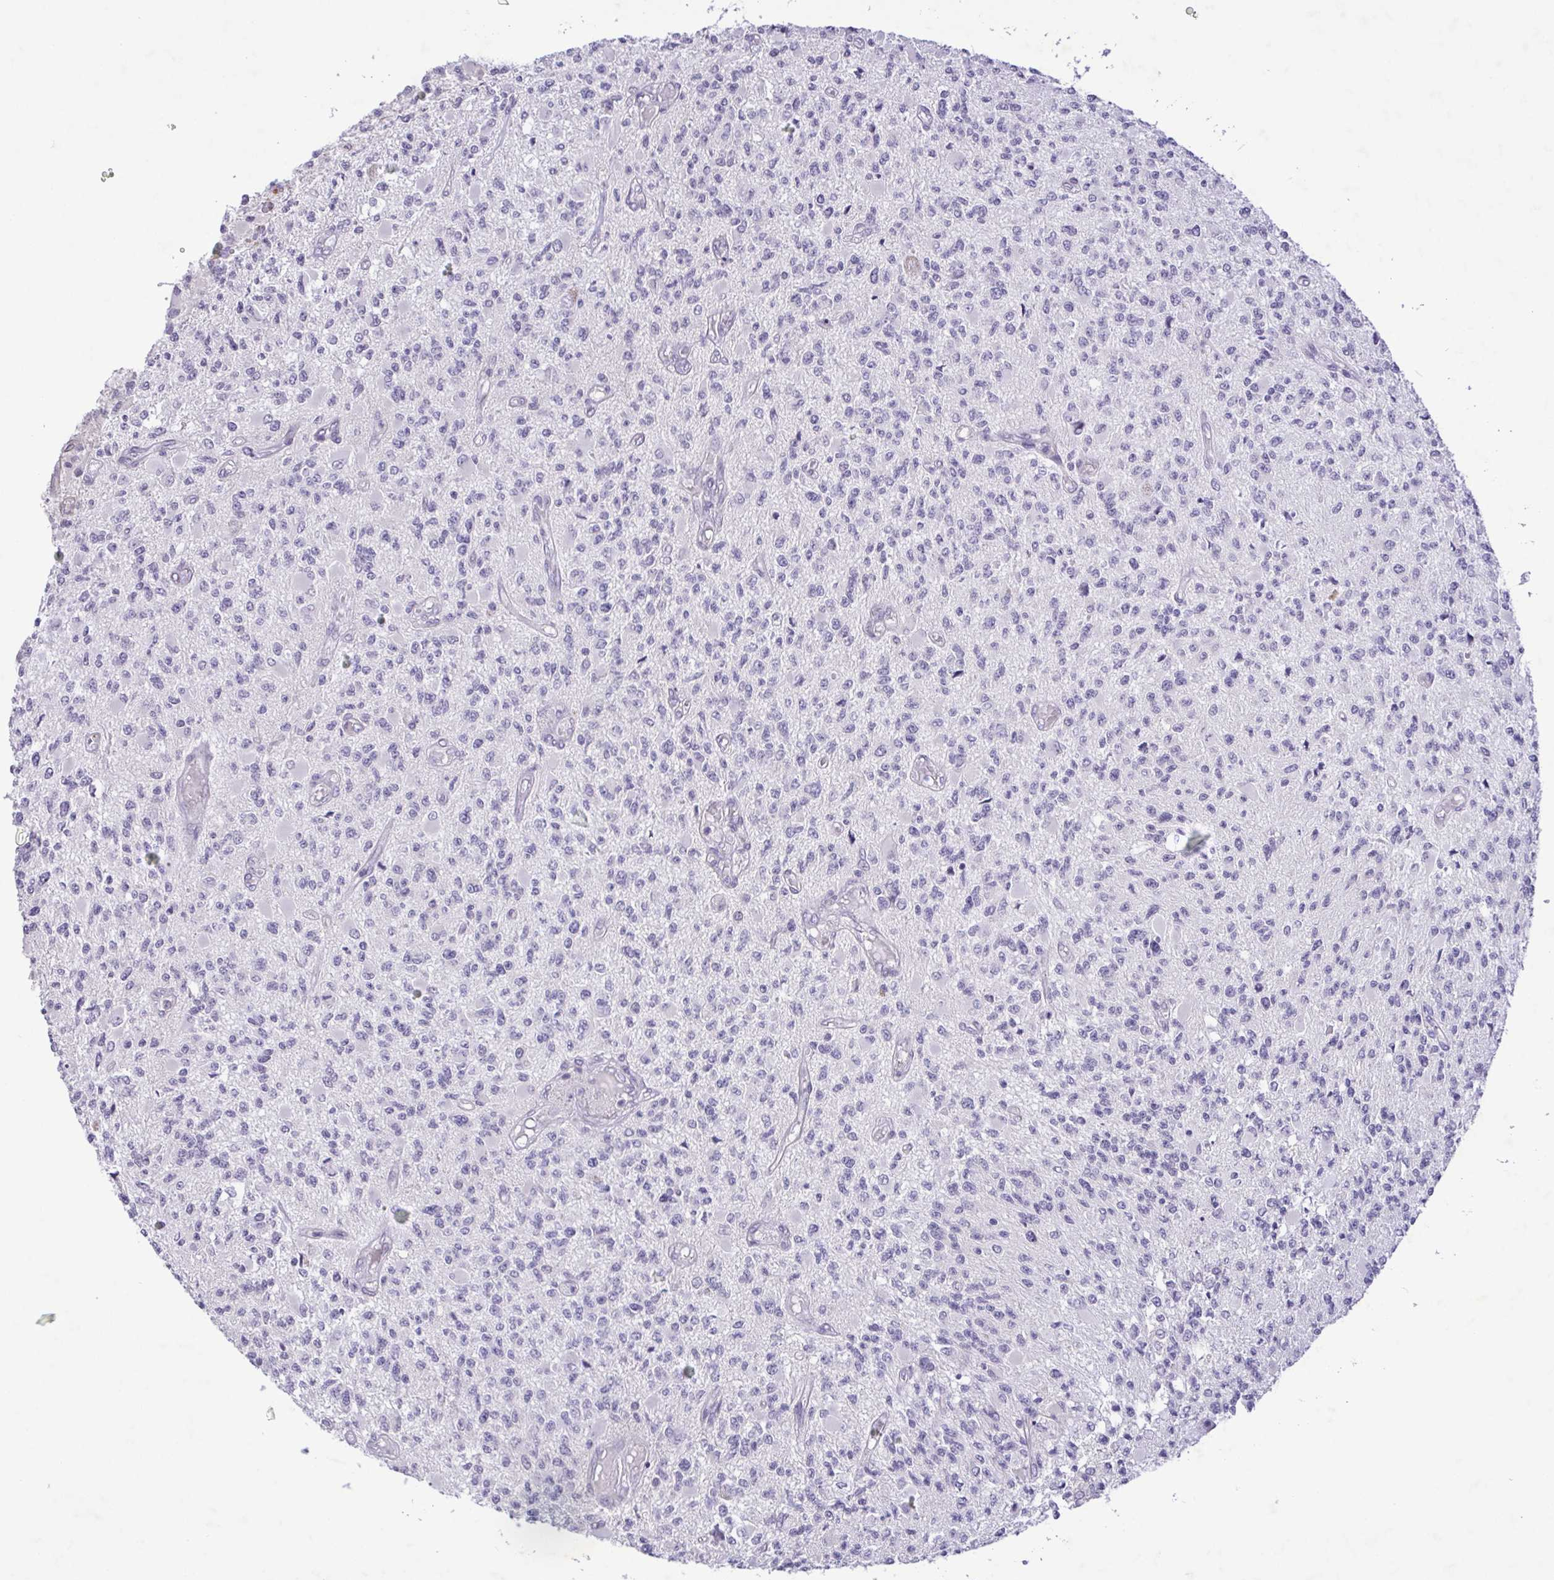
{"staining": {"intensity": "negative", "quantity": "none", "location": "none"}, "tissue": "glioma", "cell_type": "Tumor cells", "image_type": "cancer", "snomed": [{"axis": "morphology", "description": "Glioma, malignant, High grade"}, {"axis": "topography", "description": "Brain"}], "caption": "An IHC photomicrograph of high-grade glioma (malignant) is shown. There is no staining in tumor cells of high-grade glioma (malignant).", "gene": "IL1RN", "patient": {"sex": "female", "age": 63}}